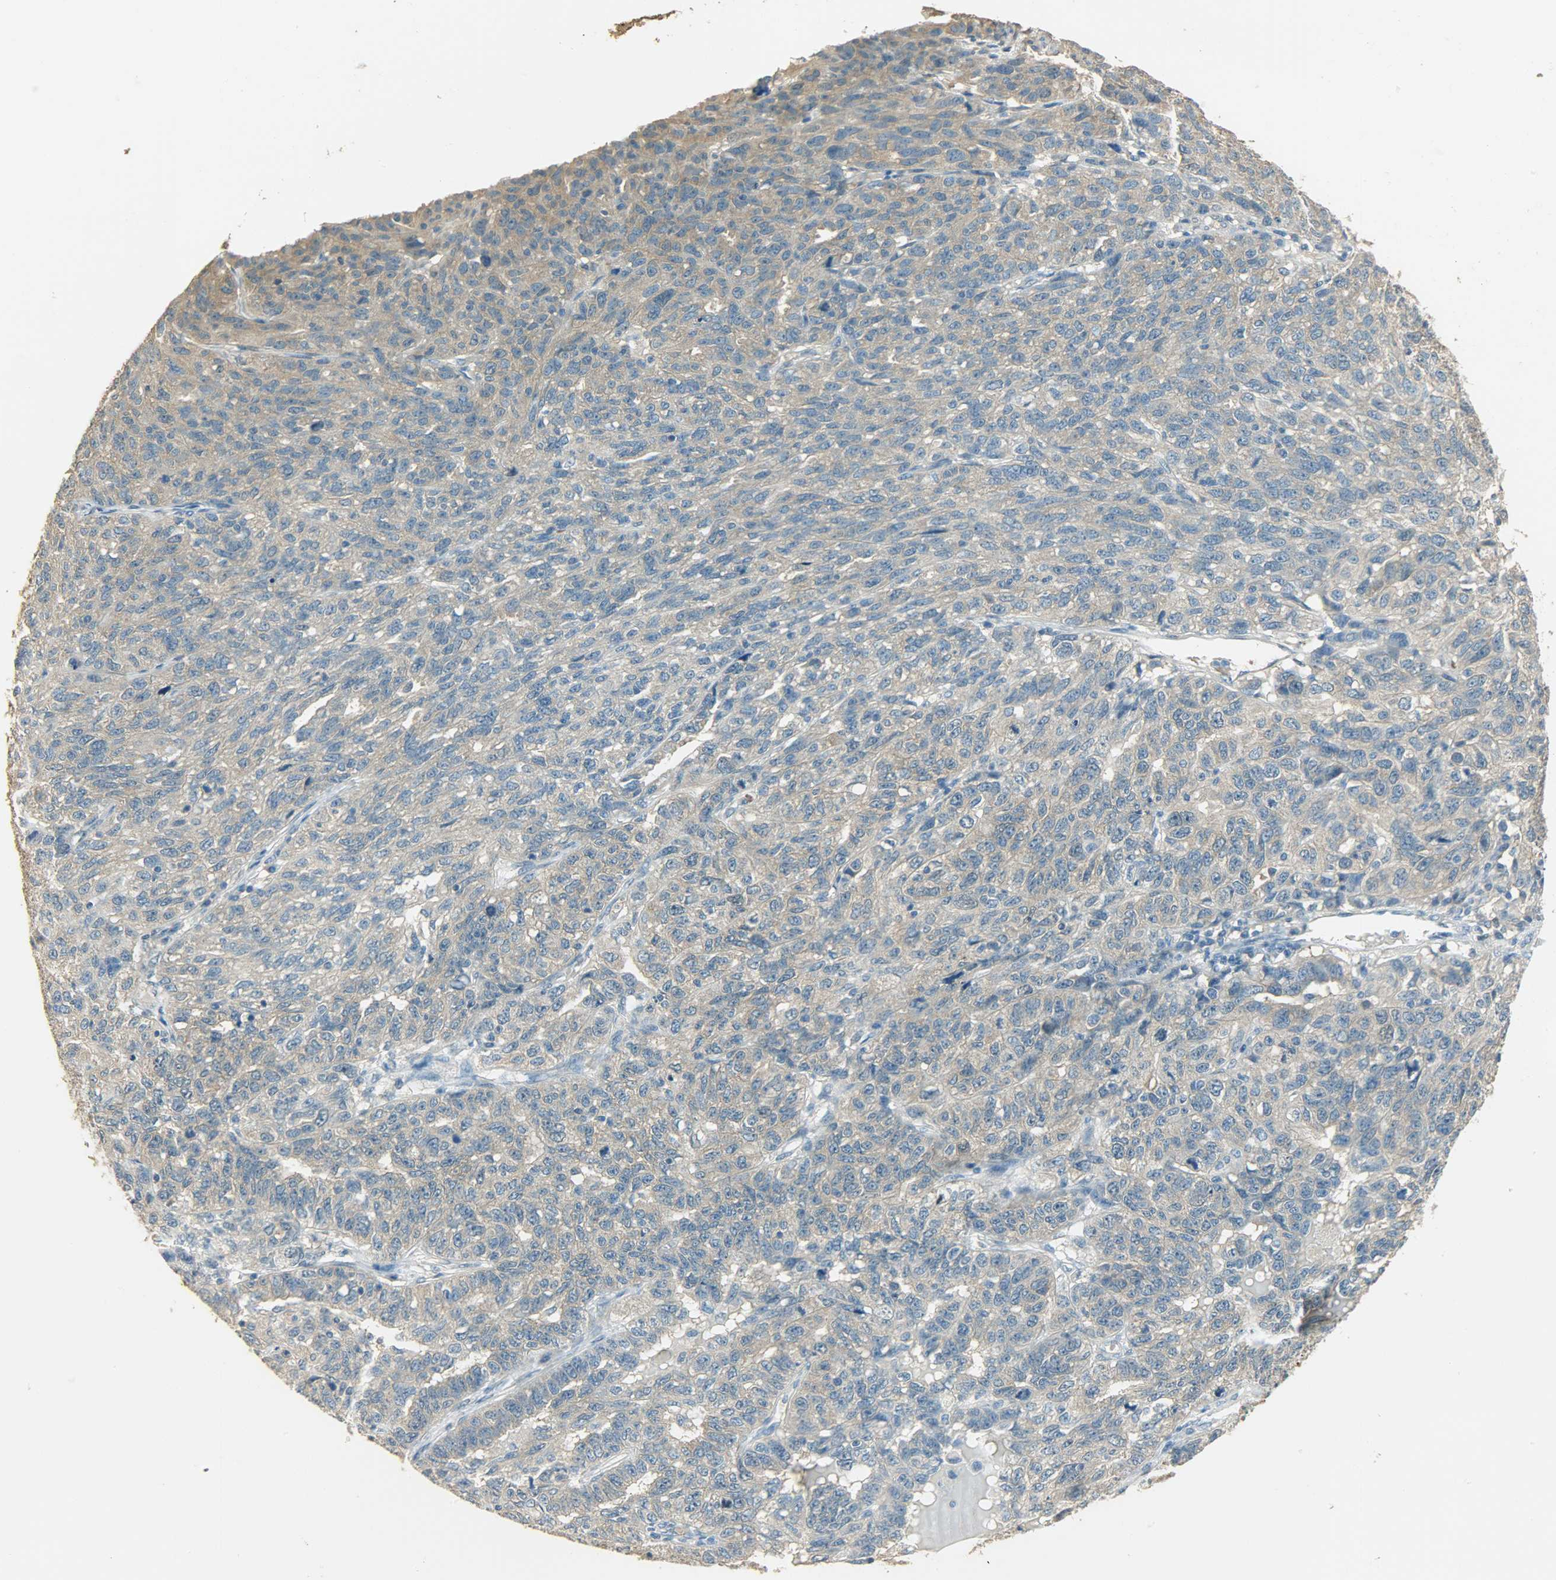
{"staining": {"intensity": "weak", "quantity": ">75%", "location": "cytoplasmic/membranous"}, "tissue": "ovarian cancer", "cell_type": "Tumor cells", "image_type": "cancer", "snomed": [{"axis": "morphology", "description": "Cystadenocarcinoma, serous, NOS"}, {"axis": "topography", "description": "Ovary"}], "caption": "Weak cytoplasmic/membranous expression for a protein is seen in about >75% of tumor cells of serous cystadenocarcinoma (ovarian) using IHC.", "gene": "PRMT5", "patient": {"sex": "female", "age": 71}}